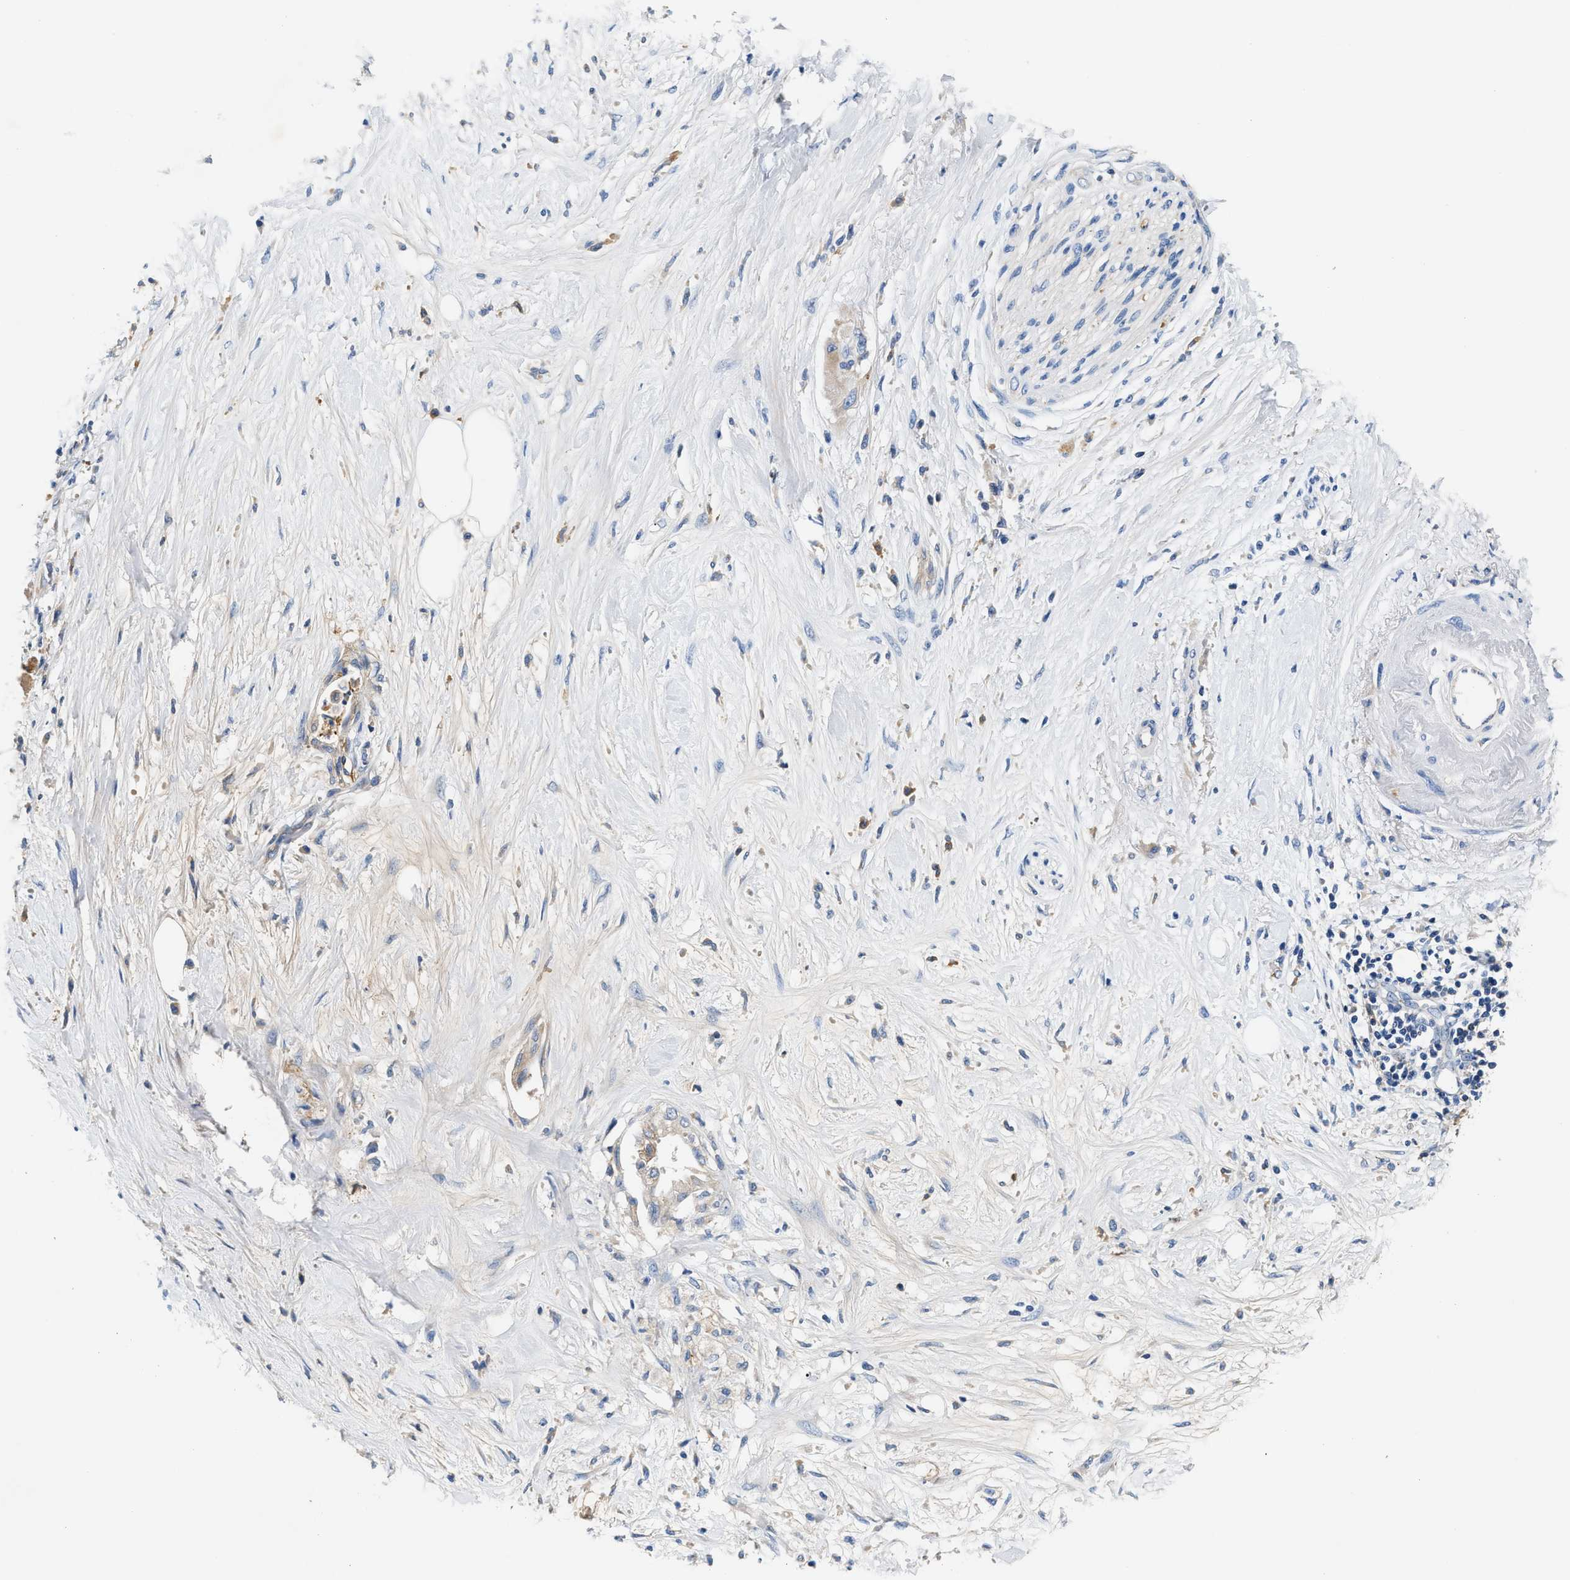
{"staining": {"intensity": "negative", "quantity": "none", "location": "none"}, "tissue": "pancreatic cancer", "cell_type": "Tumor cells", "image_type": "cancer", "snomed": [{"axis": "morphology", "description": "Normal tissue, NOS"}, {"axis": "morphology", "description": "Adenocarcinoma, NOS"}, {"axis": "topography", "description": "Pancreas"}, {"axis": "topography", "description": "Duodenum"}], "caption": "IHC of human pancreatic cancer reveals no positivity in tumor cells. Brightfield microscopy of immunohistochemistry stained with DAB (brown) and hematoxylin (blue), captured at high magnification.", "gene": "TUT7", "patient": {"sex": "female", "age": 60}}